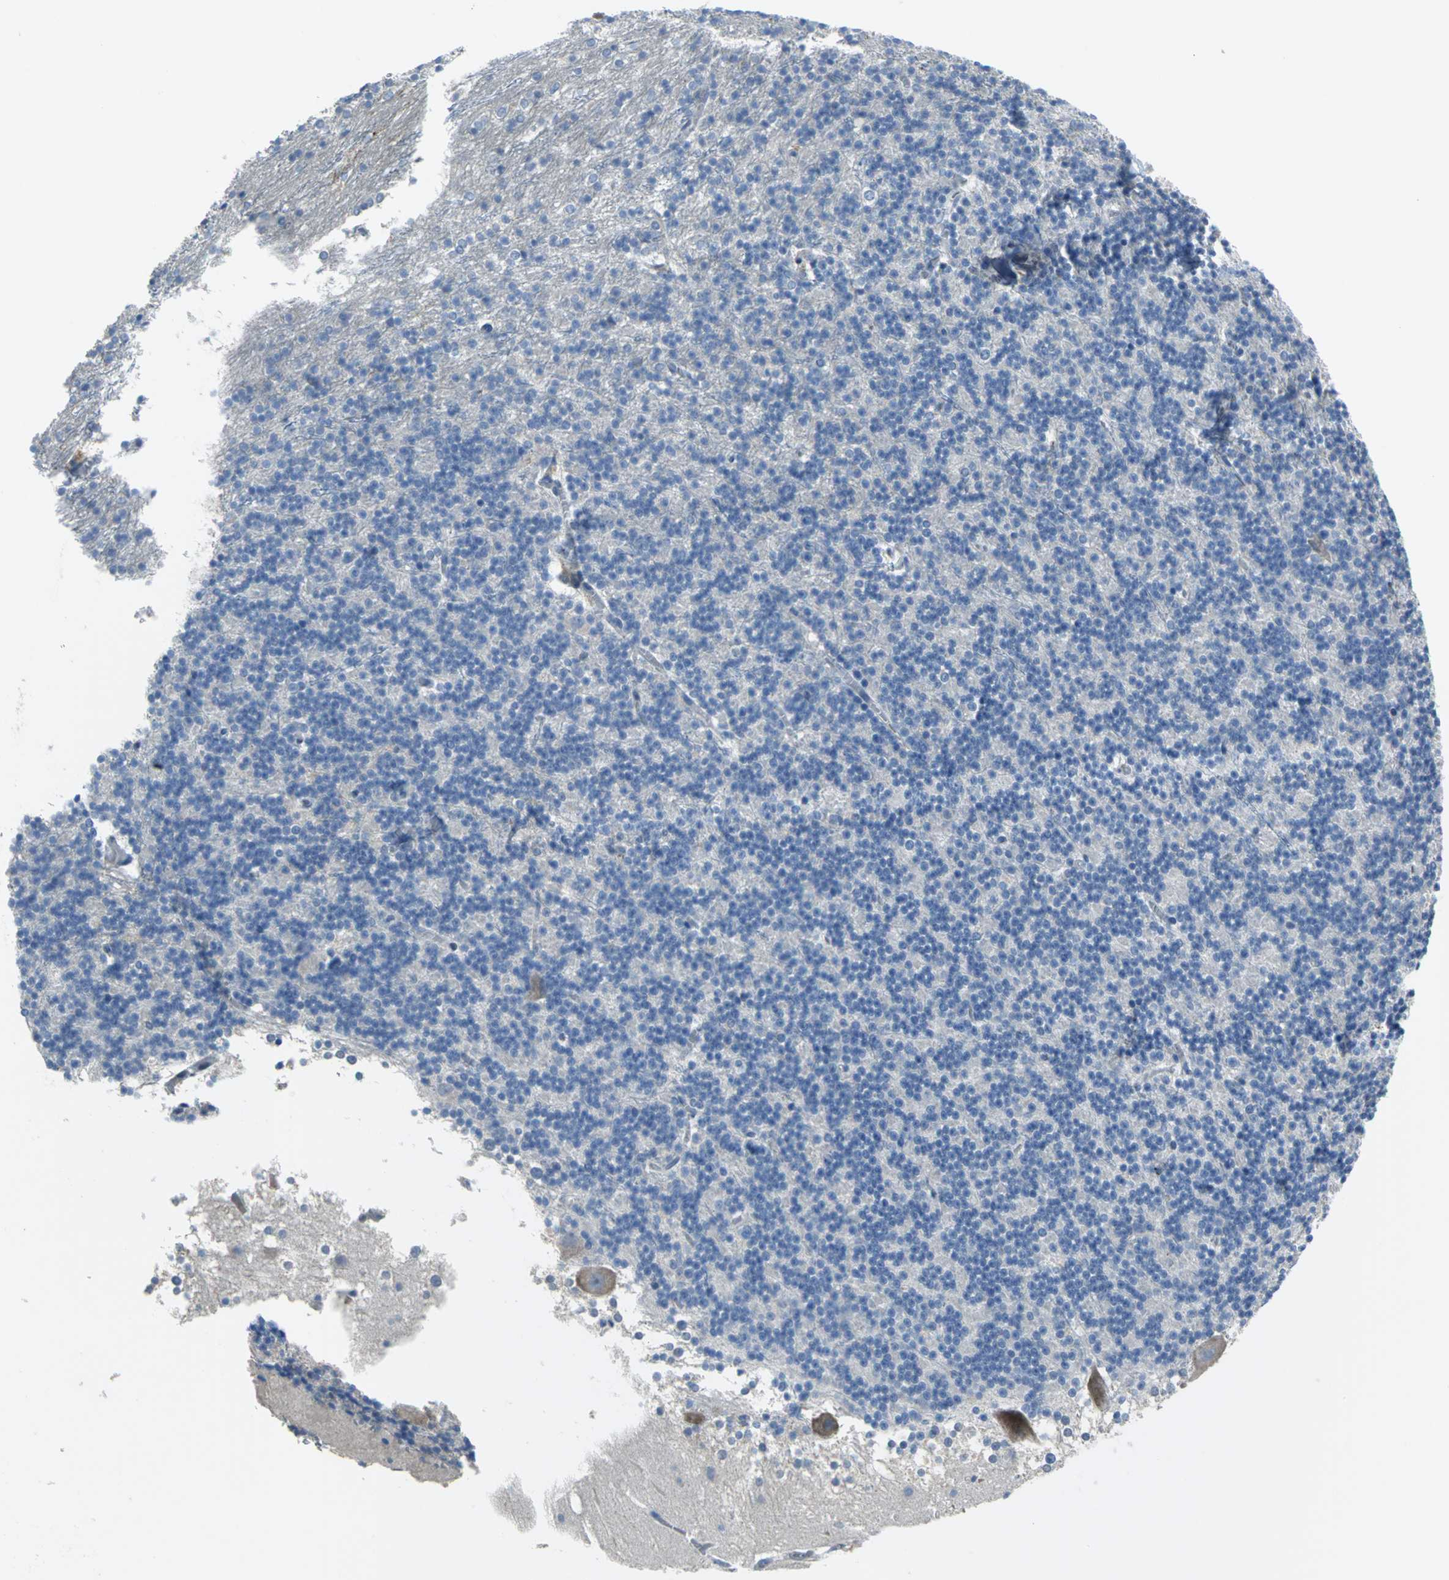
{"staining": {"intensity": "negative", "quantity": "none", "location": "none"}, "tissue": "cerebellum", "cell_type": "Cells in granular layer", "image_type": "normal", "snomed": [{"axis": "morphology", "description": "Normal tissue, NOS"}, {"axis": "topography", "description": "Cerebellum"}], "caption": "There is no significant positivity in cells in granular layer of cerebellum. (DAB (3,3'-diaminobenzidine) immunohistochemistry (IHC), high magnification).", "gene": "EIF5A", "patient": {"sex": "female", "age": 19}}